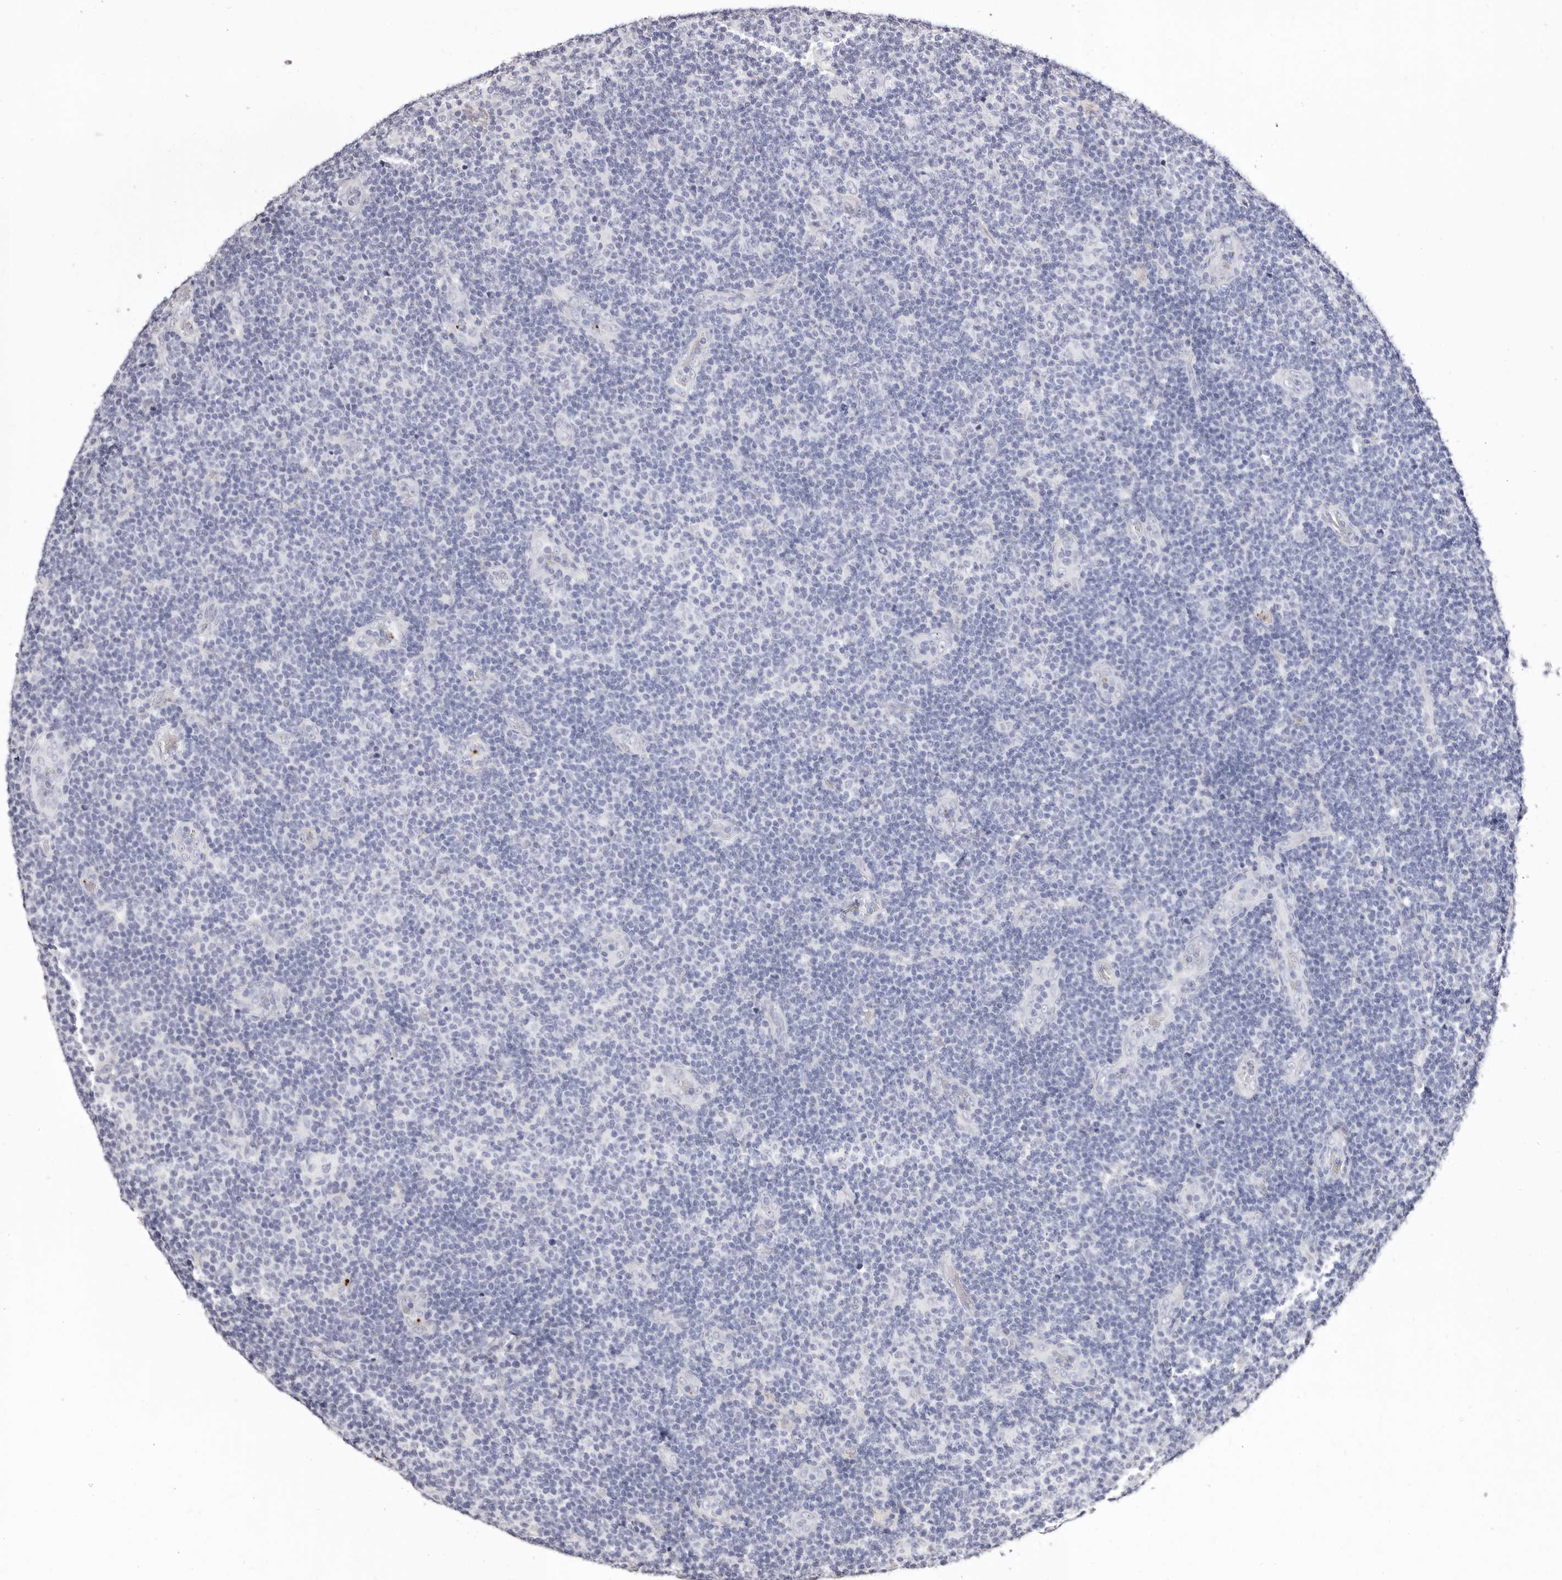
{"staining": {"intensity": "negative", "quantity": "none", "location": "none"}, "tissue": "lymphoma", "cell_type": "Tumor cells", "image_type": "cancer", "snomed": [{"axis": "morphology", "description": "Malignant lymphoma, non-Hodgkin's type, Low grade"}, {"axis": "topography", "description": "Lymph node"}], "caption": "Immunohistochemistry (IHC) of lymphoma demonstrates no positivity in tumor cells. (DAB (3,3'-diaminobenzidine) immunohistochemistry visualized using brightfield microscopy, high magnification).", "gene": "PF4", "patient": {"sex": "male", "age": 83}}